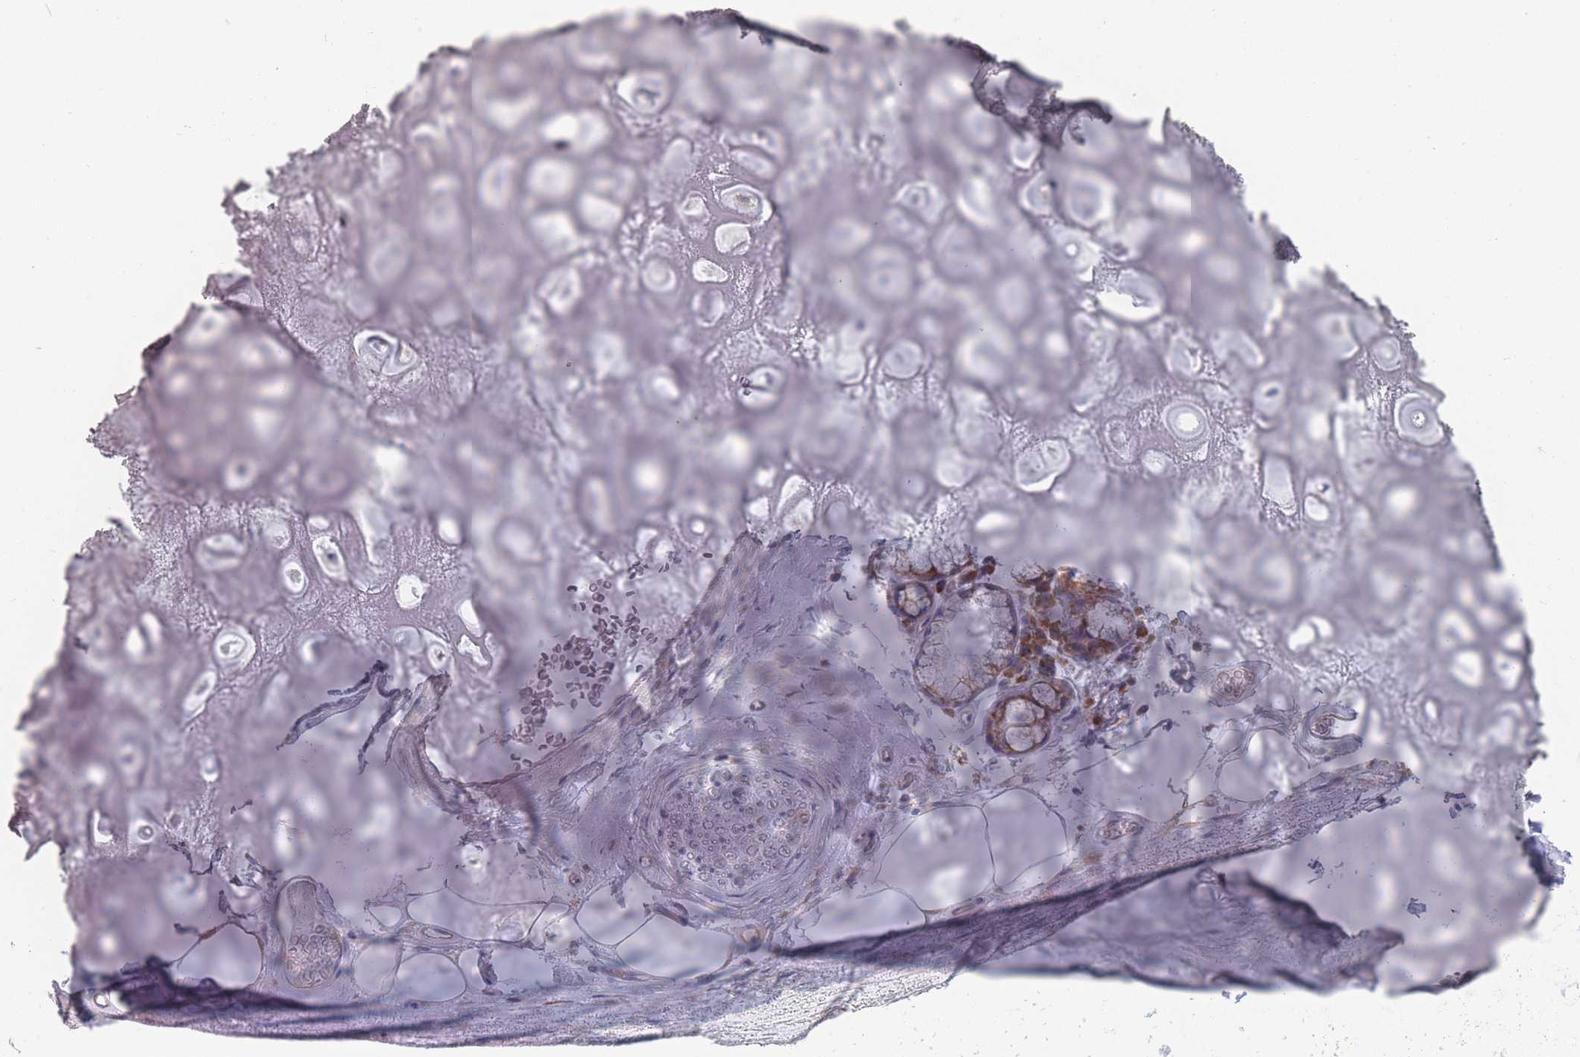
{"staining": {"intensity": "negative", "quantity": "none", "location": "none"}, "tissue": "adipose tissue", "cell_type": "Adipocytes", "image_type": "normal", "snomed": [{"axis": "morphology", "description": "Normal tissue, NOS"}, {"axis": "topography", "description": "Cartilage tissue"}], "caption": "Immunohistochemical staining of benign human adipose tissue displays no significant staining in adipocytes.", "gene": "NDUFAF6", "patient": {"sex": "male", "age": 81}}